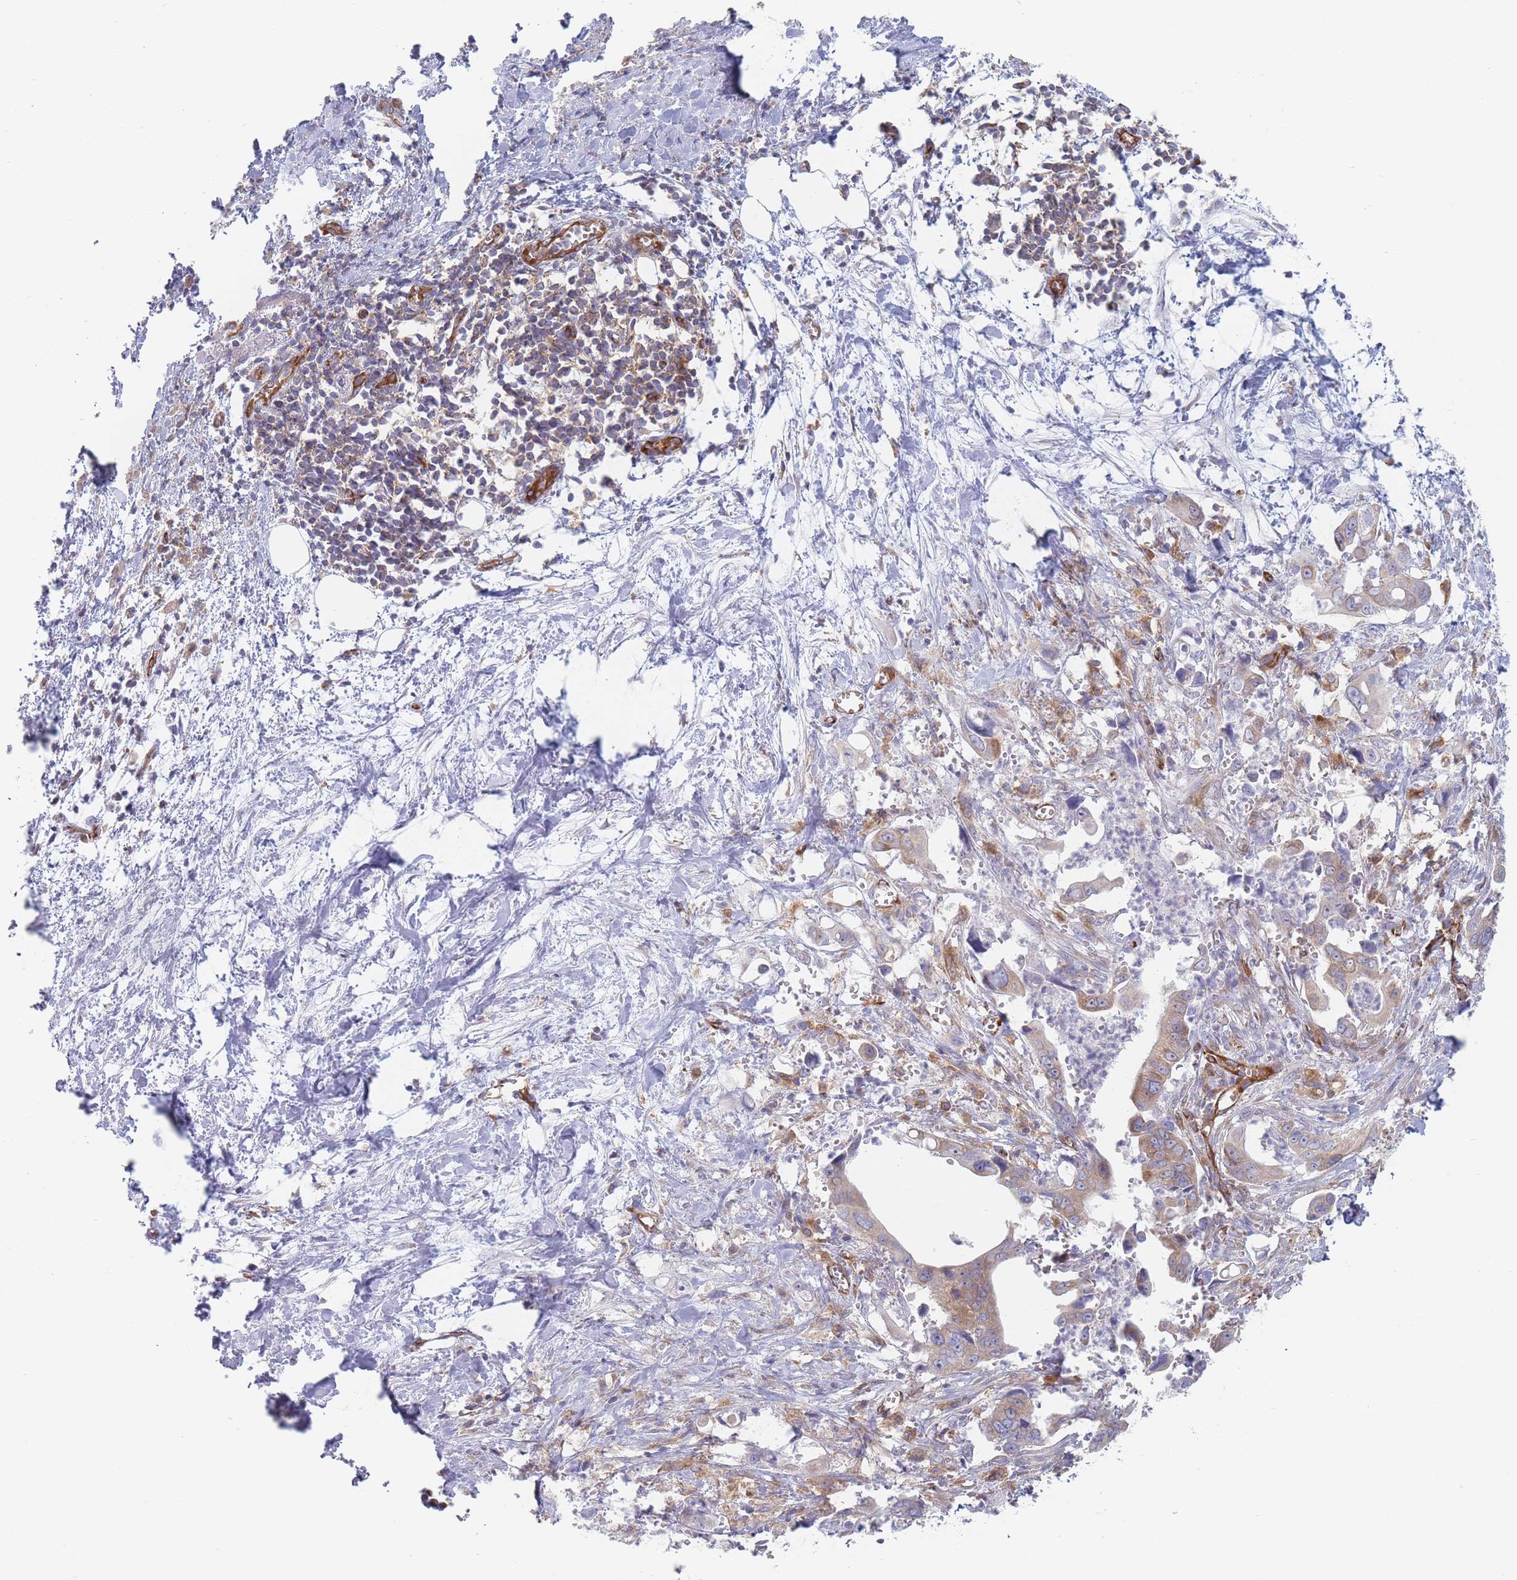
{"staining": {"intensity": "moderate", "quantity": "25%-75%", "location": "cytoplasmic/membranous"}, "tissue": "pancreatic cancer", "cell_type": "Tumor cells", "image_type": "cancer", "snomed": [{"axis": "morphology", "description": "Adenocarcinoma, NOS"}, {"axis": "topography", "description": "Pancreas"}], "caption": "Pancreatic cancer (adenocarcinoma) stained with a brown dye exhibits moderate cytoplasmic/membranous positive expression in approximately 25%-75% of tumor cells.", "gene": "MAP1S", "patient": {"sex": "male", "age": 61}}